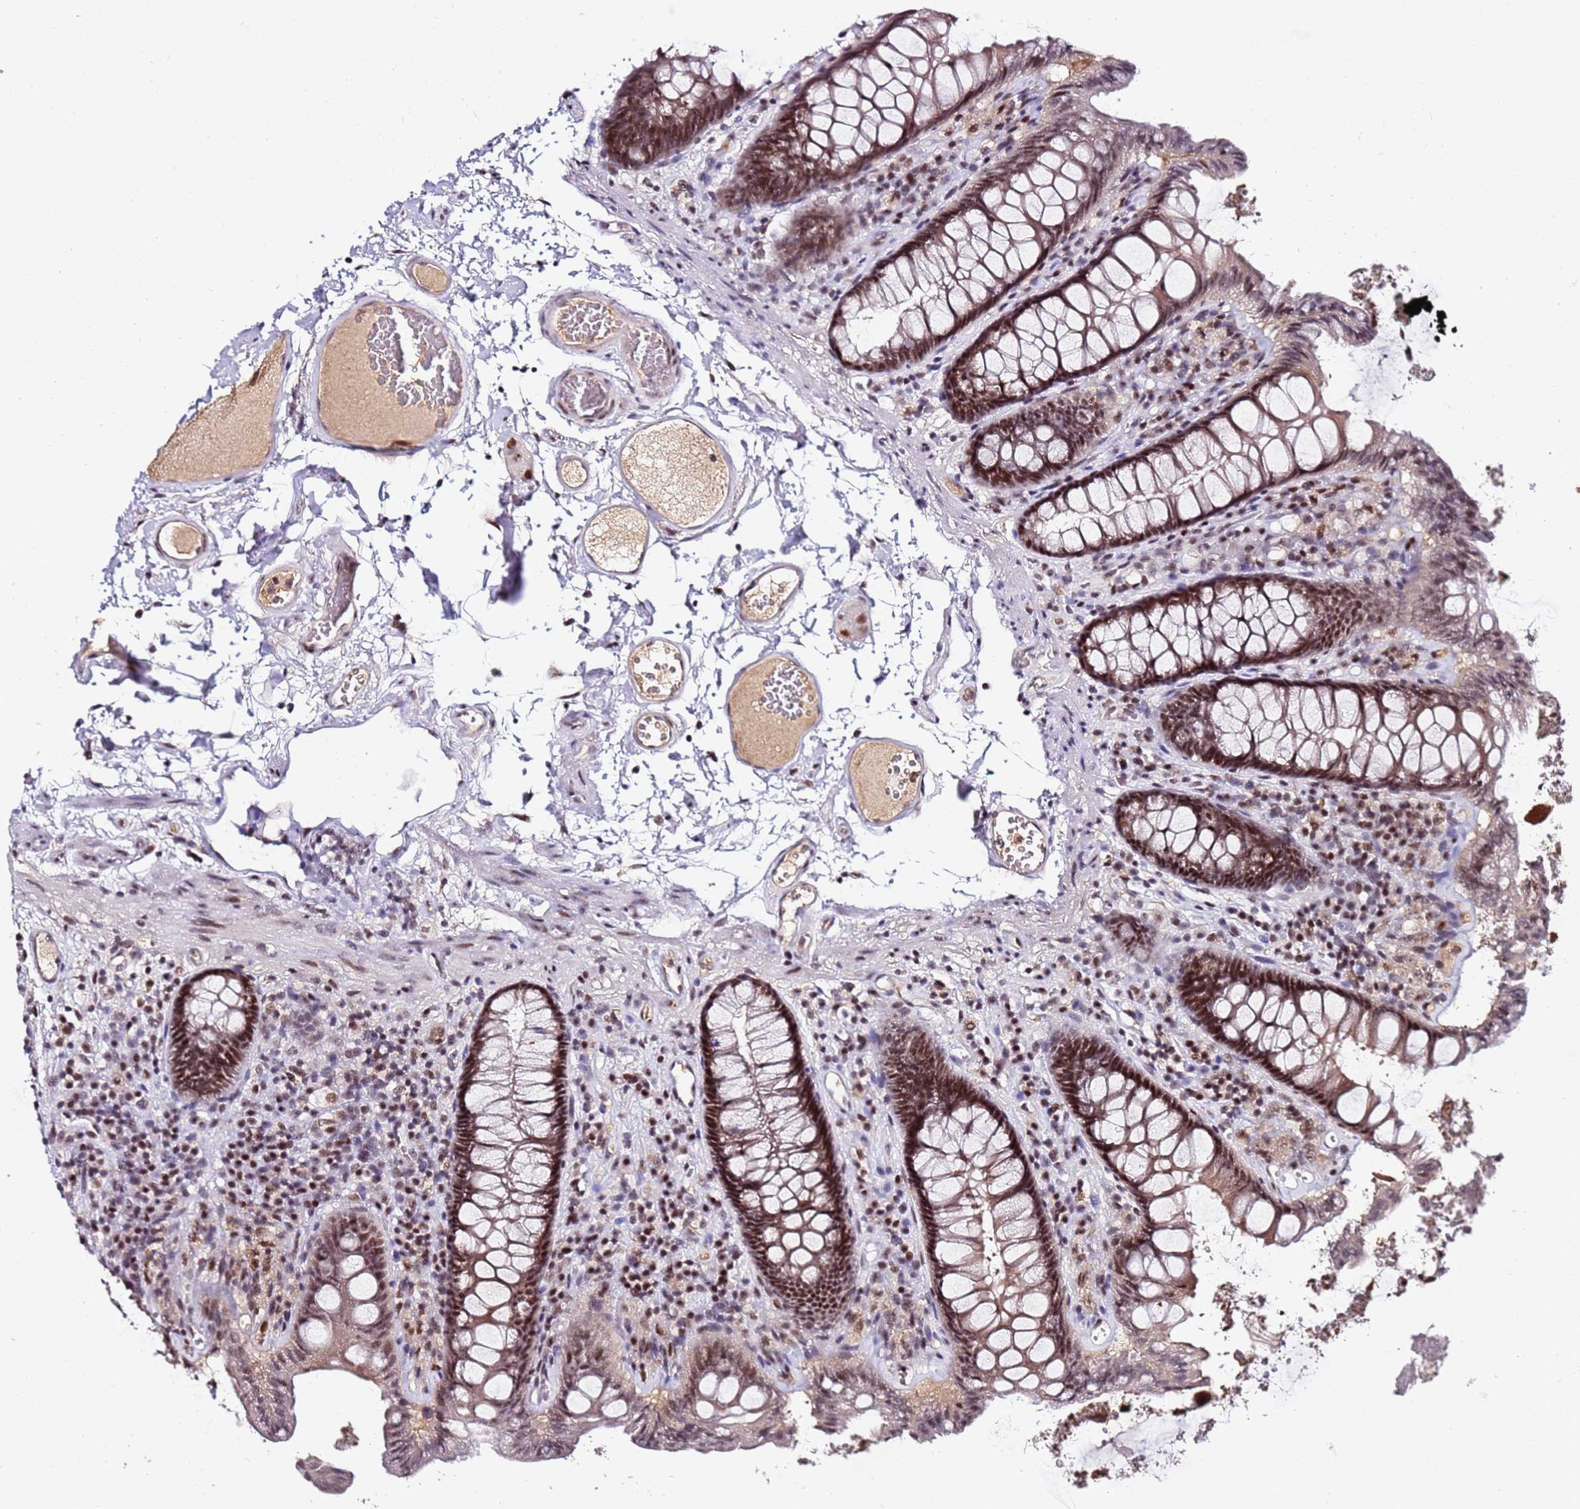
{"staining": {"intensity": "moderate", "quantity": "25%-75%", "location": "nuclear"}, "tissue": "colon", "cell_type": "Endothelial cells", "image_type": "normal", "snomed": [{"axis": "morphology", "description": "Normal tissue, NOS"}, {"axis": "topography", "description": "Colon"}], "caption": "This is a histology image of IHC staining of benign colon, which shows moderate expression in the nuclear of endothelial cells.", "gene": "FCF1", "patient": {"sex": "male", "age": 84}}